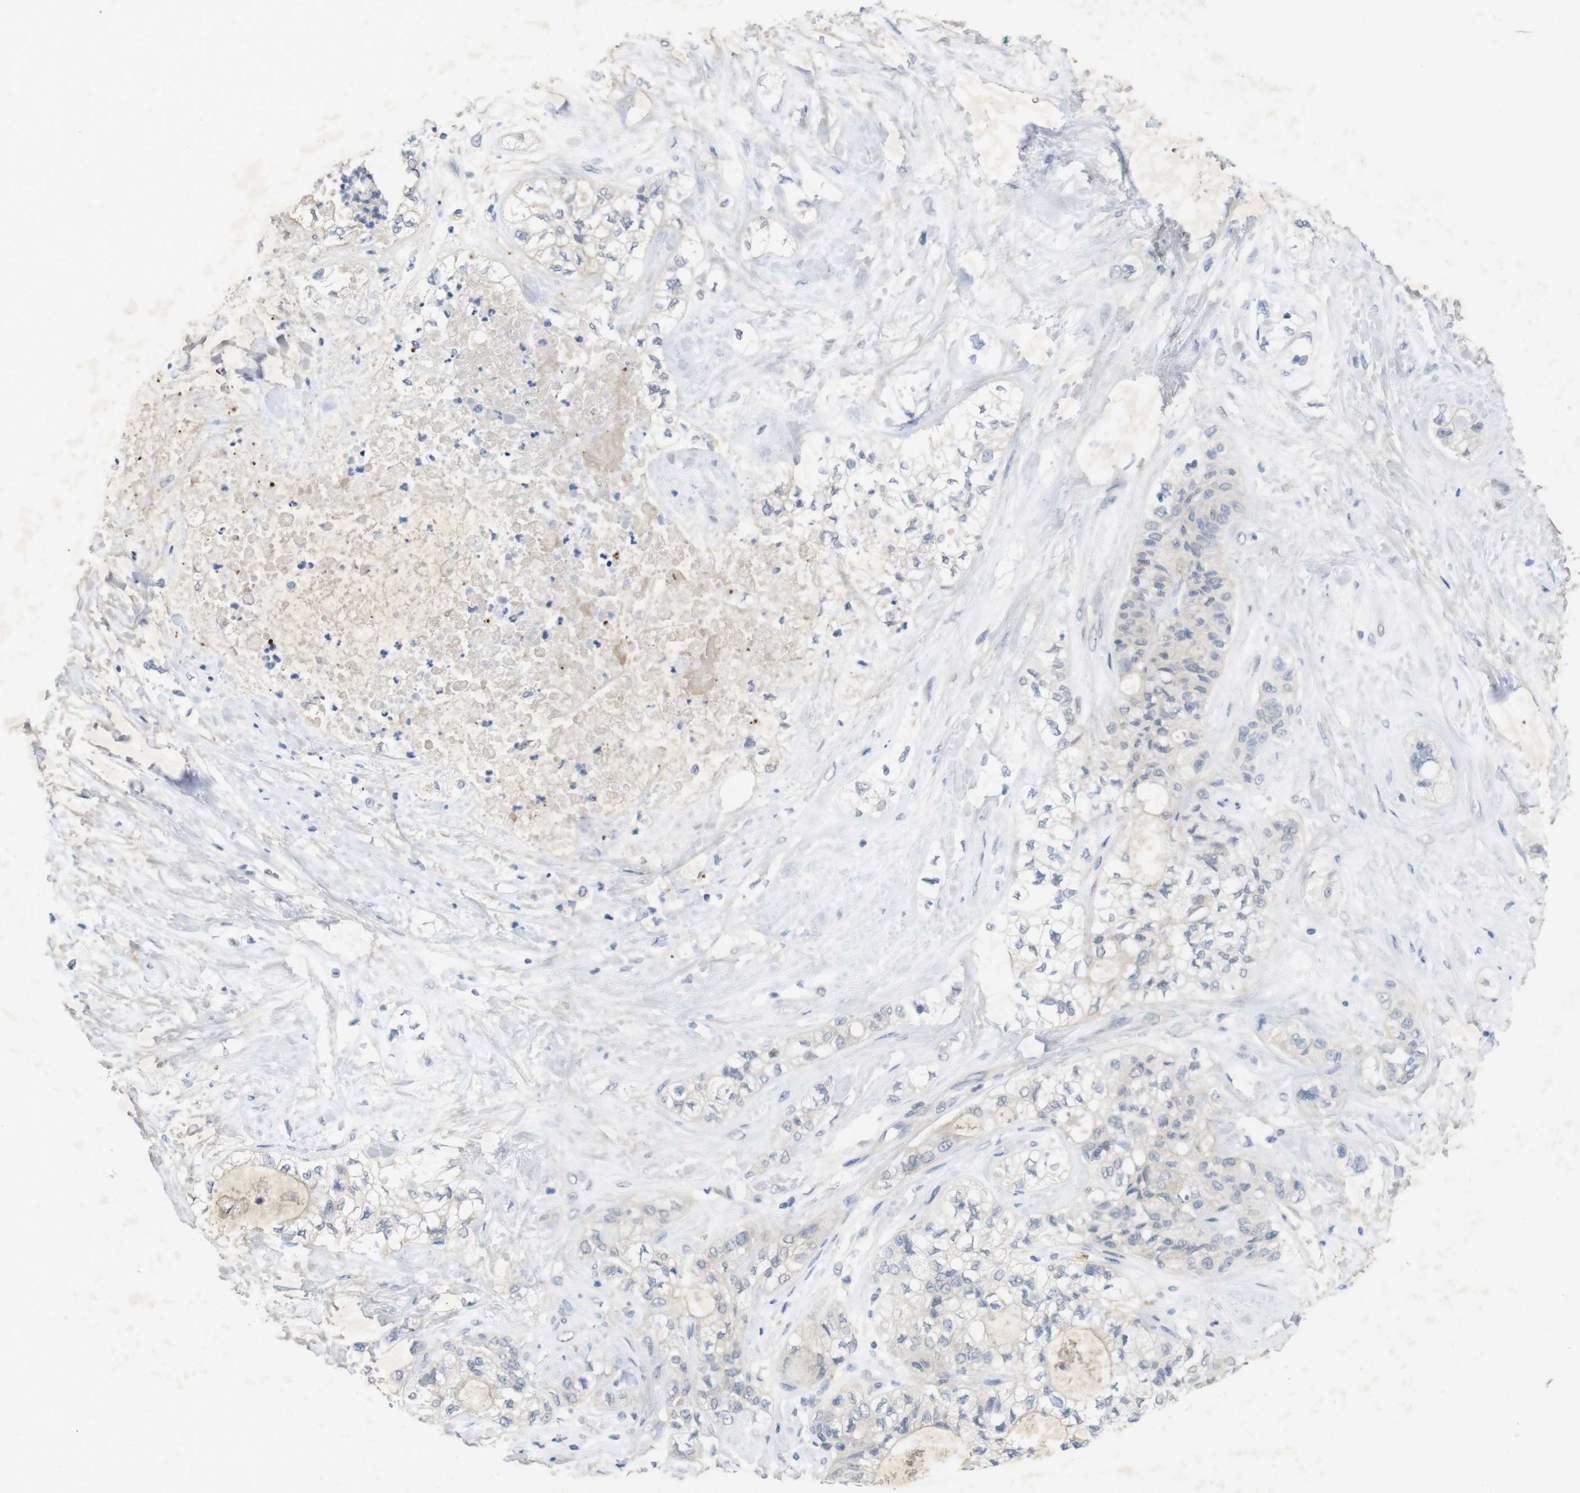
{"staining": {"intensity": "weak", "quantity": "<25%", "location": "cytoplasmic/membranous"}, "tissue": "pancreatic cancer", "cell_type": "Tumor cells", "image_type": "cancer", "snomed": [{"axis": "morphology", "description": "Adenocarcinoma, NOS"}, {"axis": "topography", "description": "Pancreas"}], "caption": "Tumor cells are negative for brown protein staining in pancreatic adenocarcinoma. (DAB immunohistochemistry visualized using brightfield microscopy, high magnification).", "gene": "BCAR3", "patient": {"sex": "male", "age": 70}}